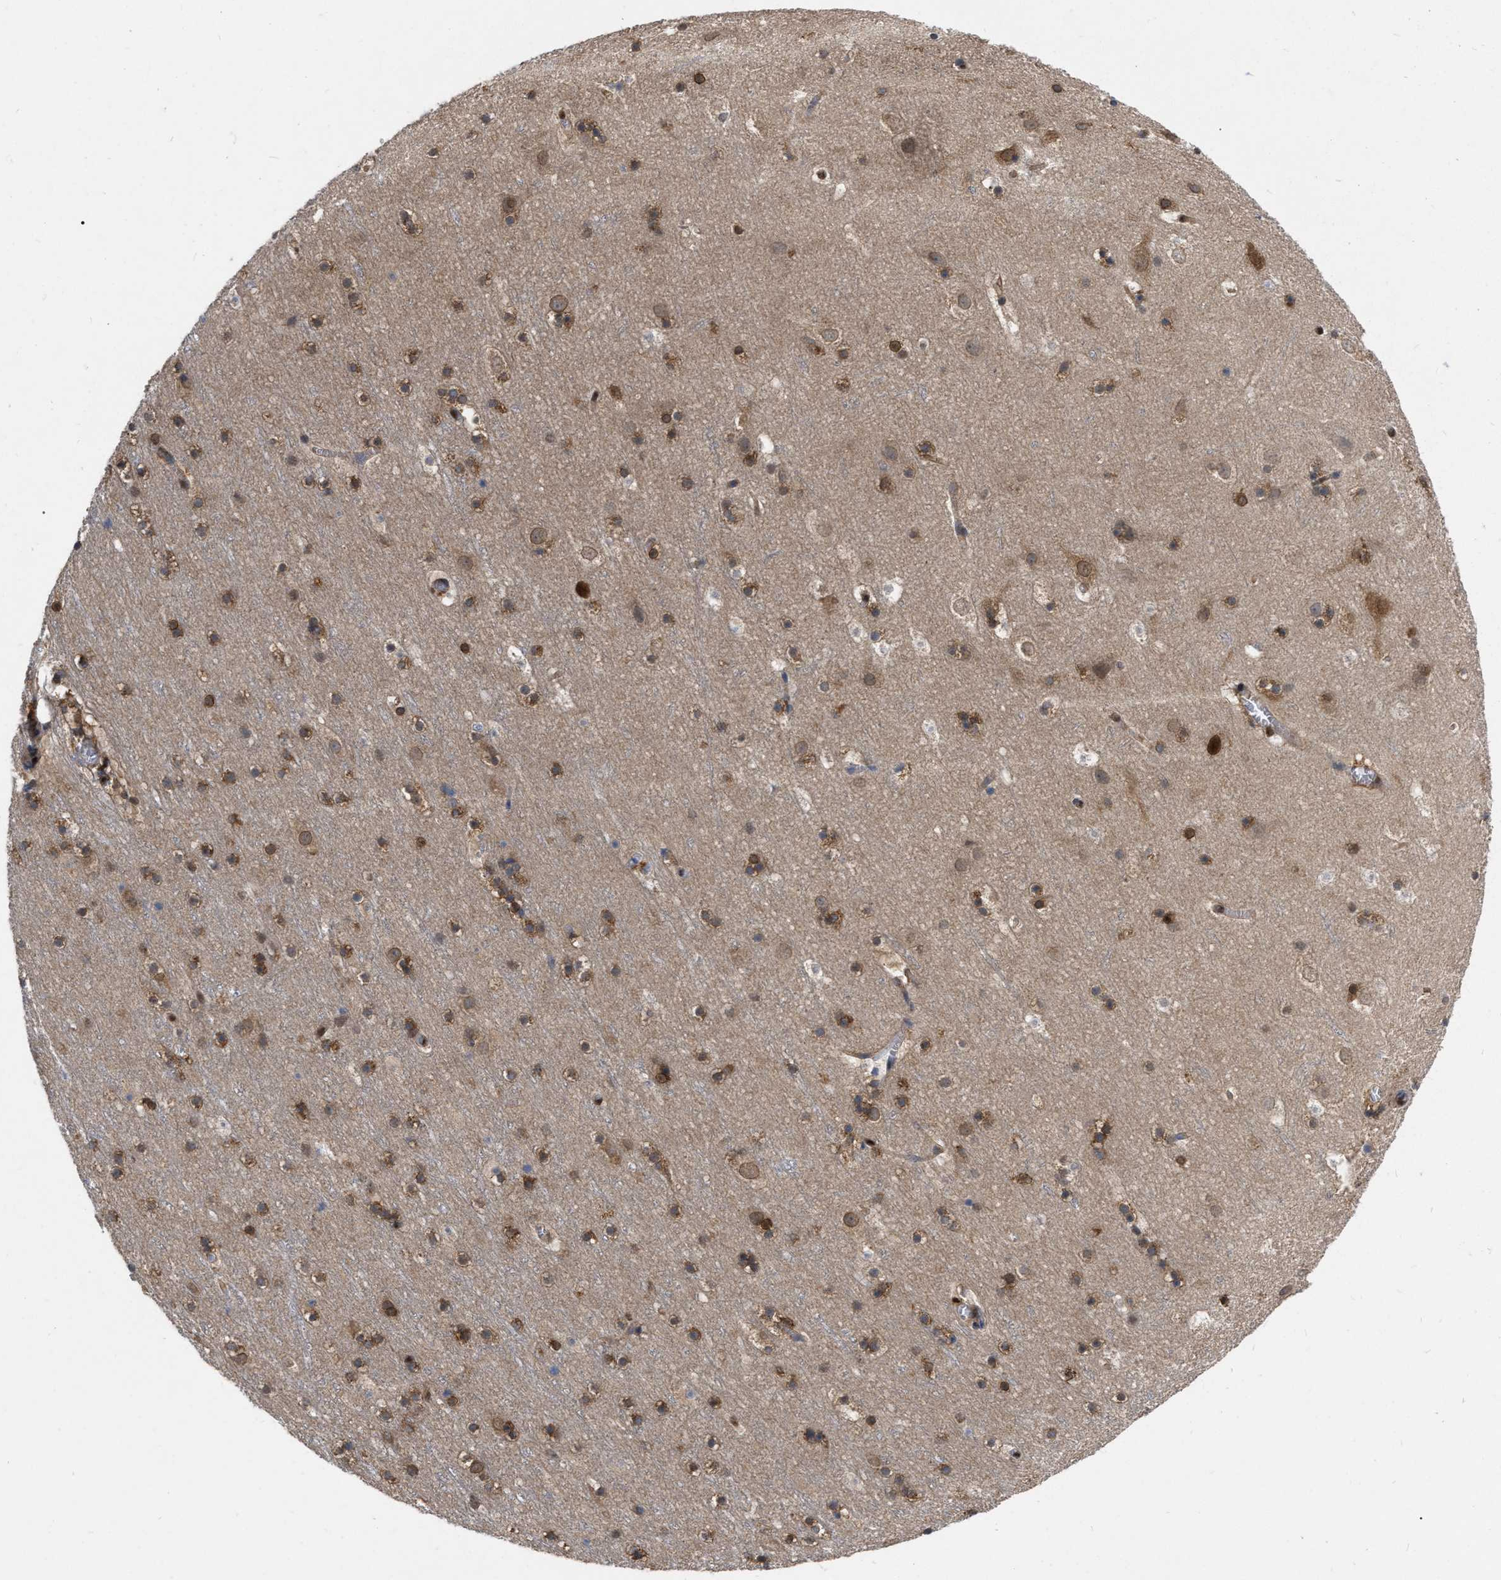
{"staining": {"intensity": "moderate", "quantity": ">75%", "location": "cytoplasmic/membranous"}, "tissue": "cerebral cortex", "cell_type": "Endothelial cells", "image_type": "normal", "snomed": [{"axis": "morphology", "description": "Normal tissue, NOS"}, {"axis": "topography", "description": "Cerebral cortex"}], "caption": "Cerebral cortex stained for a protein (brown) shows moderate cytoplasmic/membranous positive expression in approximately >75% of endothelial cells.", "gene": "MDM4", "patient": {"sex": "male", "age": 45}}